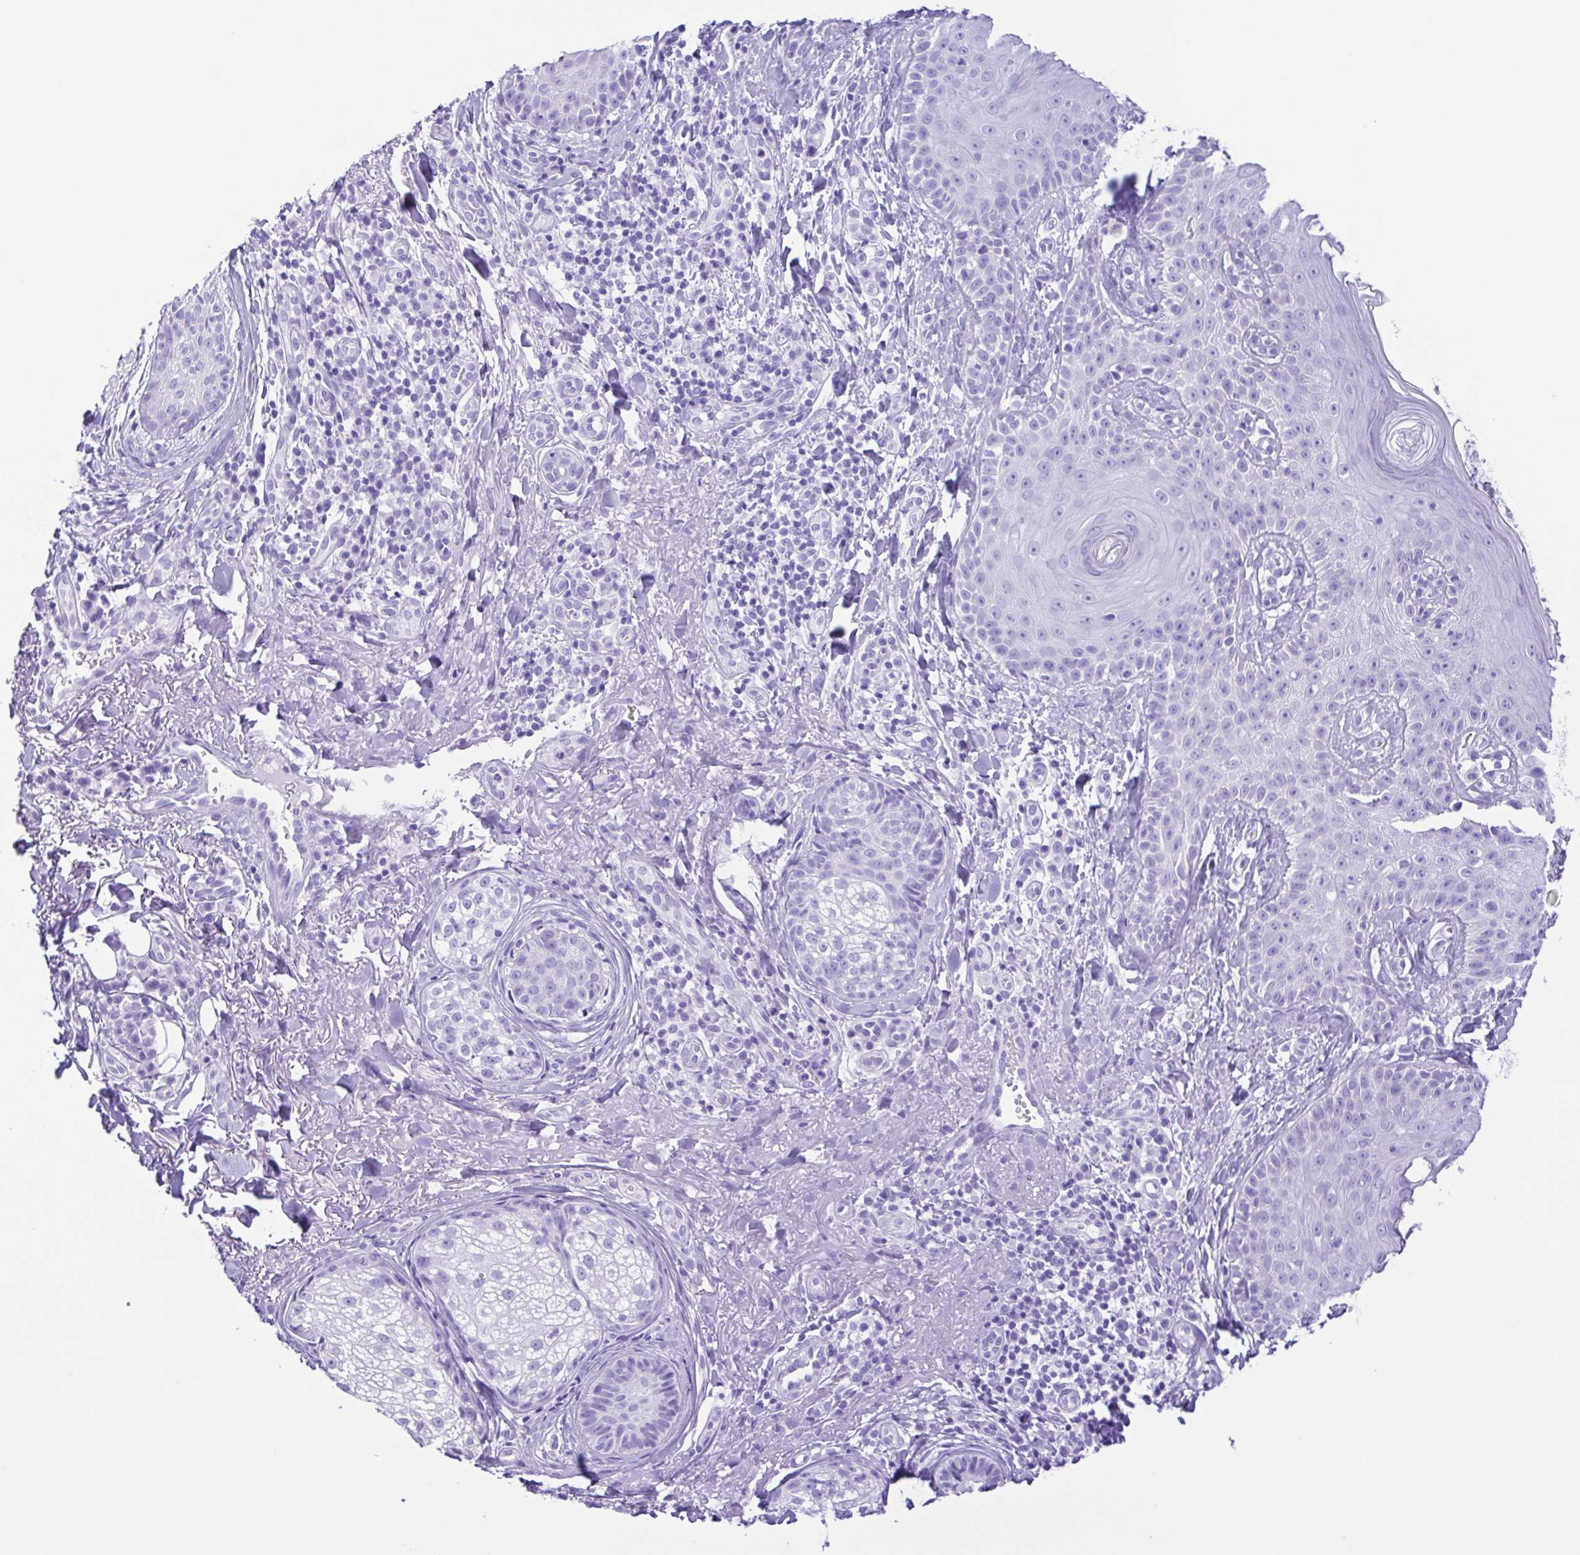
{"staining": {"intensity": "negative", "quantity": "none", "location": "none"}, "tissue": "skin cancer", "cell_type": "Tumor cells", "image_type": "cancer", "snomed": [{"axis": "morphology", "description": "Basal cell carcinoma"}, {"axis": "topography", "description": "Skin"}], "caption": "This is a image of immunohistochemistry staining of skin basal cell carcinoma, which shows no expression in tumor cells.", "gene": "ERP27", "patient": {"sex": "male", "age": 65}}